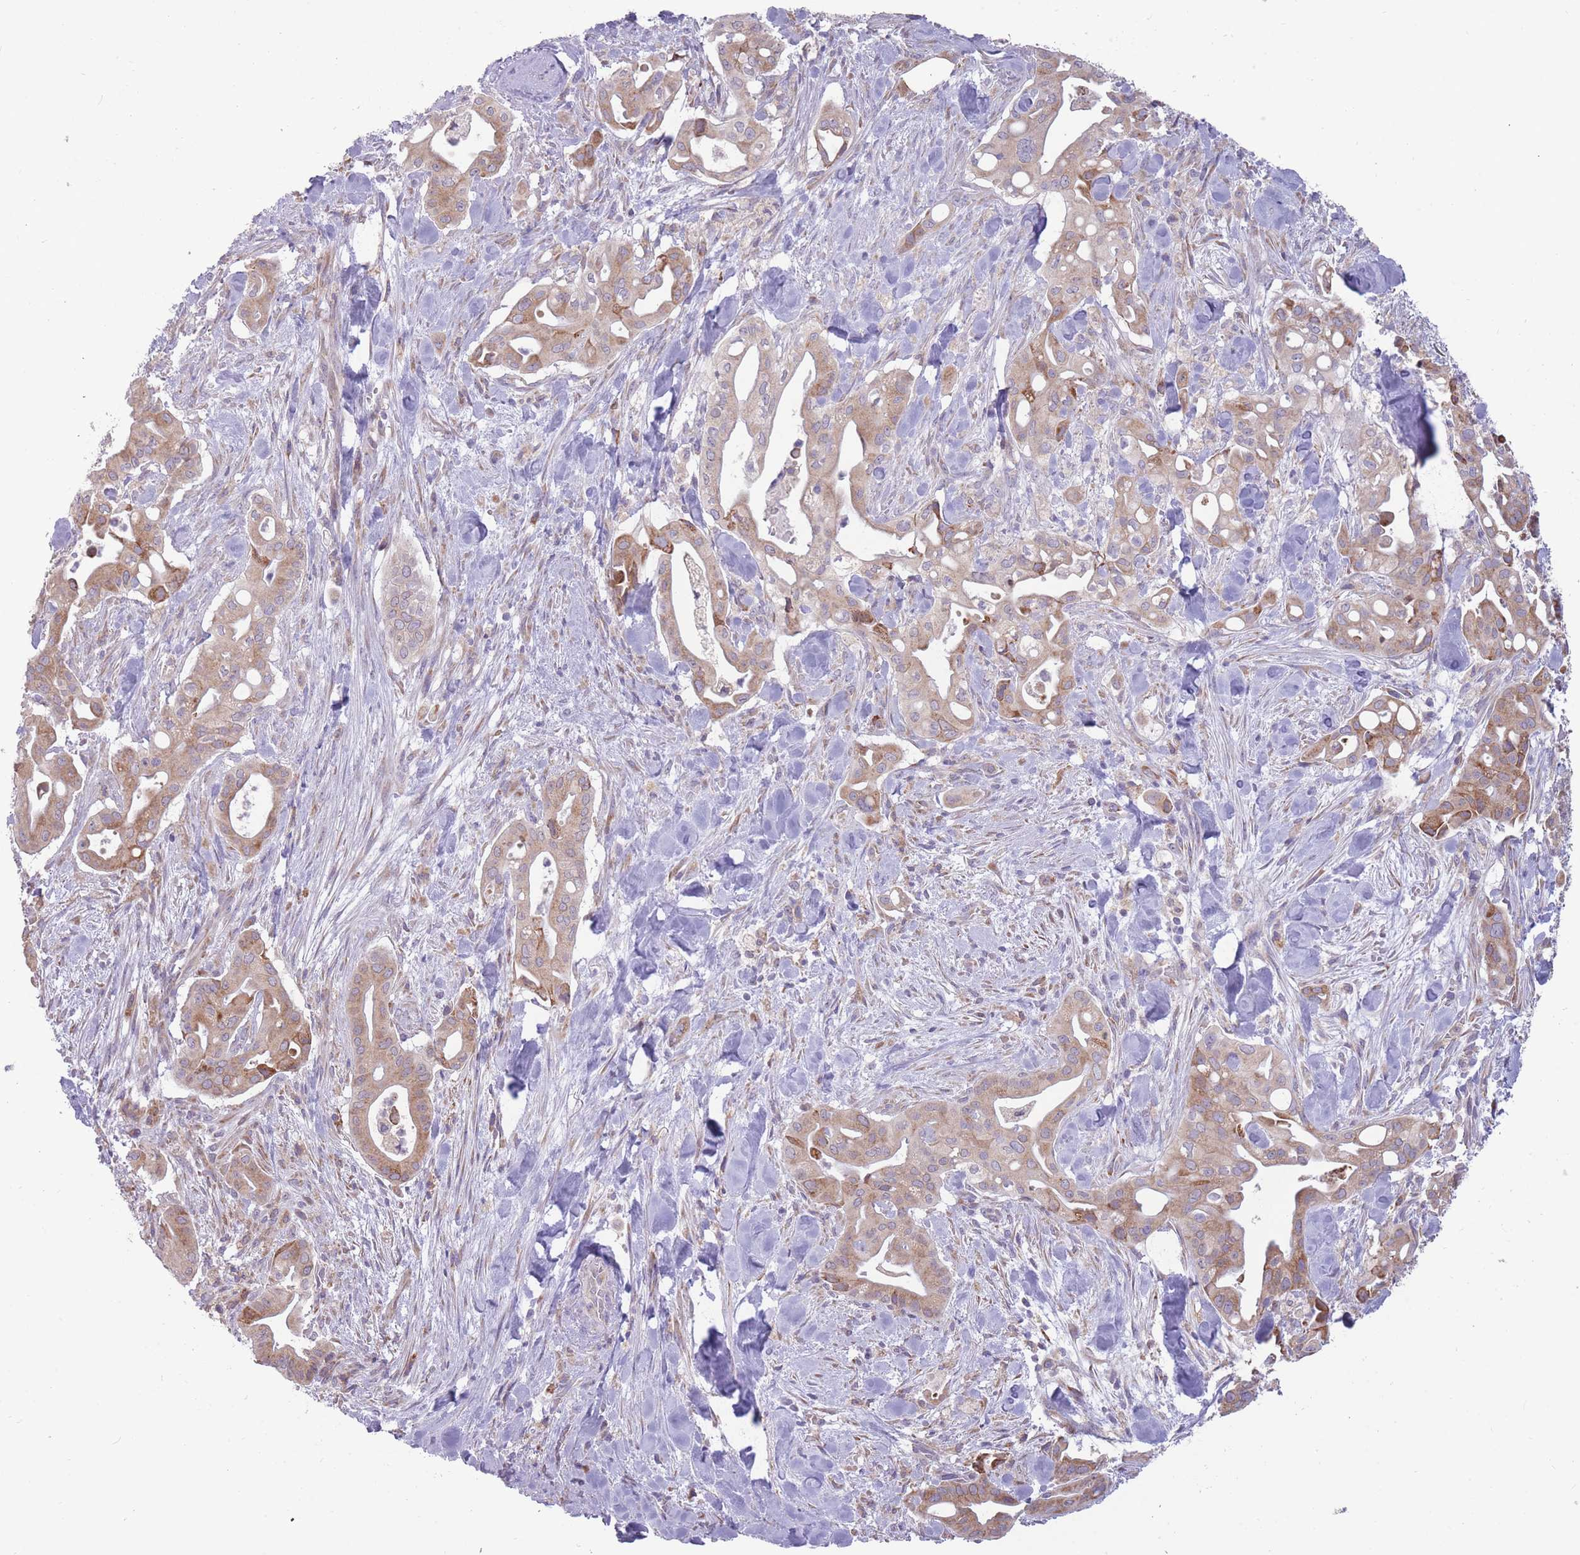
{"staining": {"intensity": "moderate", "quantity": ">75%", "location": "cytoplasmic/membranous"}, "tissue": "liver cancer", "cell_type": "Tumor cells", "image_type": "cancer", "snomed": [{"axis": "morphology", "description": "Cholangiocarcinoma"}, {"axis": "topography", "description": "Liver"}], "caption": "Cholangiocarcinoma (liver) tissue reveals moderate cytoplasmic/membranous staining in approximately >75% of tumor cells, visualized by immunohistochemistry. The staining is performed using DAB brown chromogen to label protein expression. The nuclei are counter-stained blue using hematoxylin.", "gene": "TRAPPC5", "patient": {"sex": "female", "age": 68}}